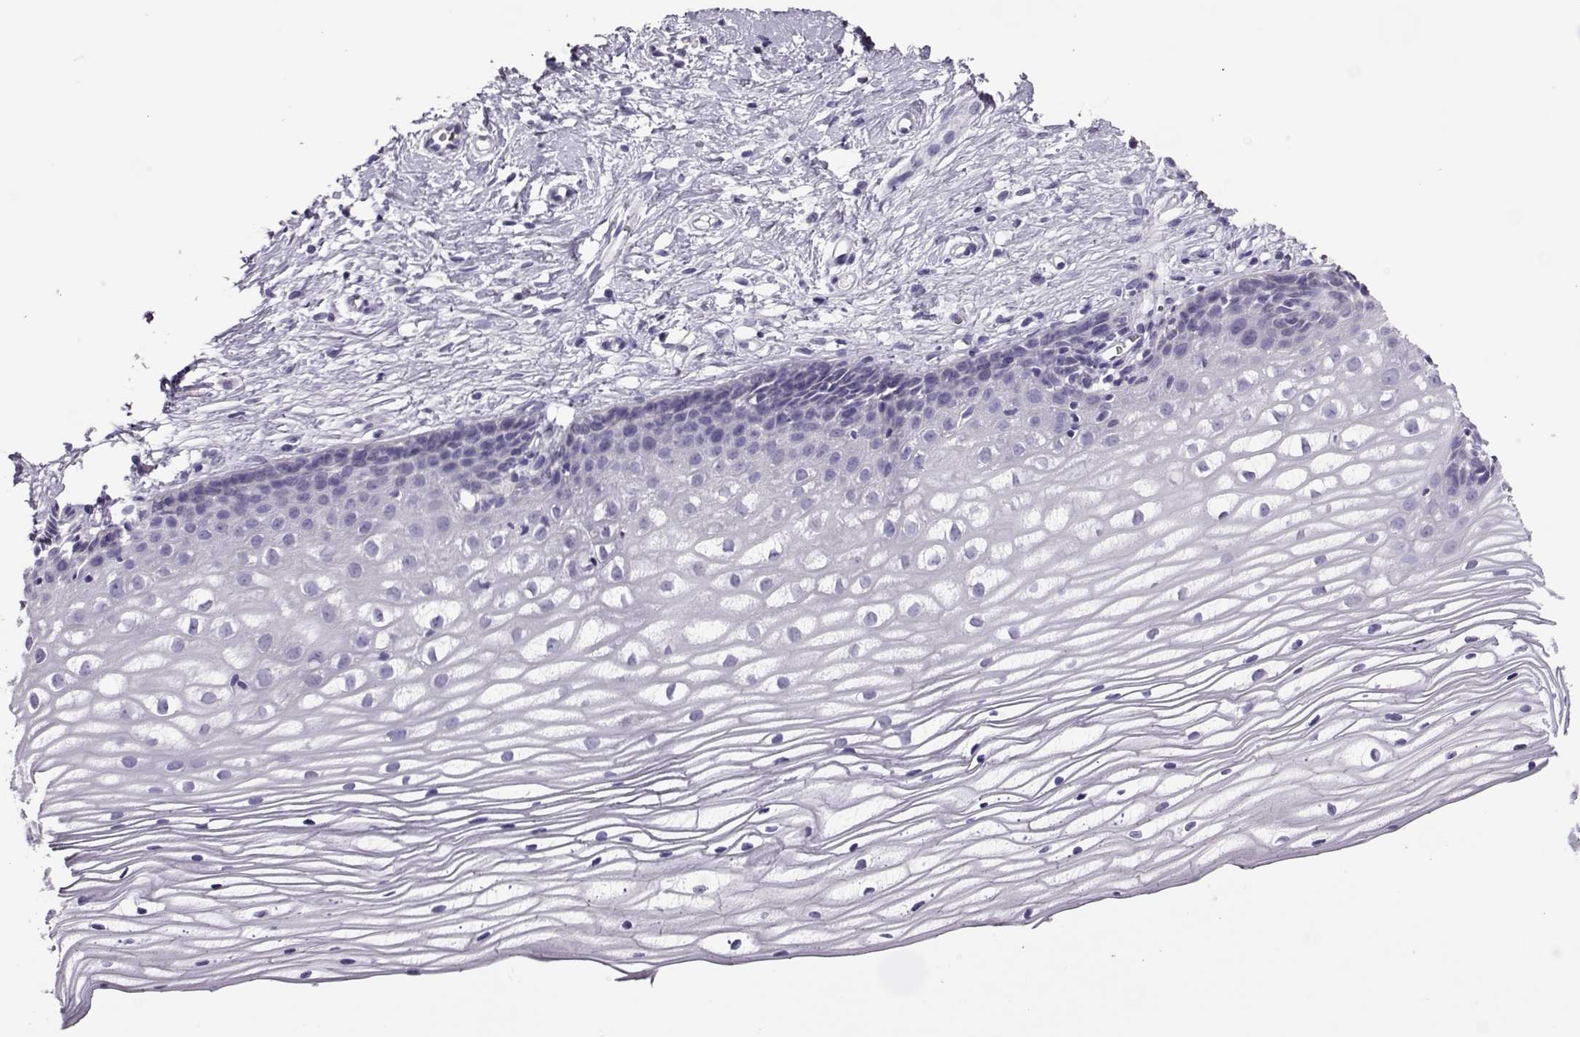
{"staining": {"intensity": "negative", "quantity": "none", "location": "none"}, "tissue": "cervix", "cell_type": "Glandular cells", "image_type": "normal", "snomed": [{"axis": "morphology", "description": "Normal tissue, NOS"}, {"axis": "topography", "description": "Cervix"}], "caption": "Protein analysis of normal cervix shows no significant expression in glandular cells. (Brightfield microscopy of DAB (3,3'-diaminobenzidine) immunohistochemistry at high magnification).", "gene": "LINGO1", "patient": {"sex": "female", "age": 40}}